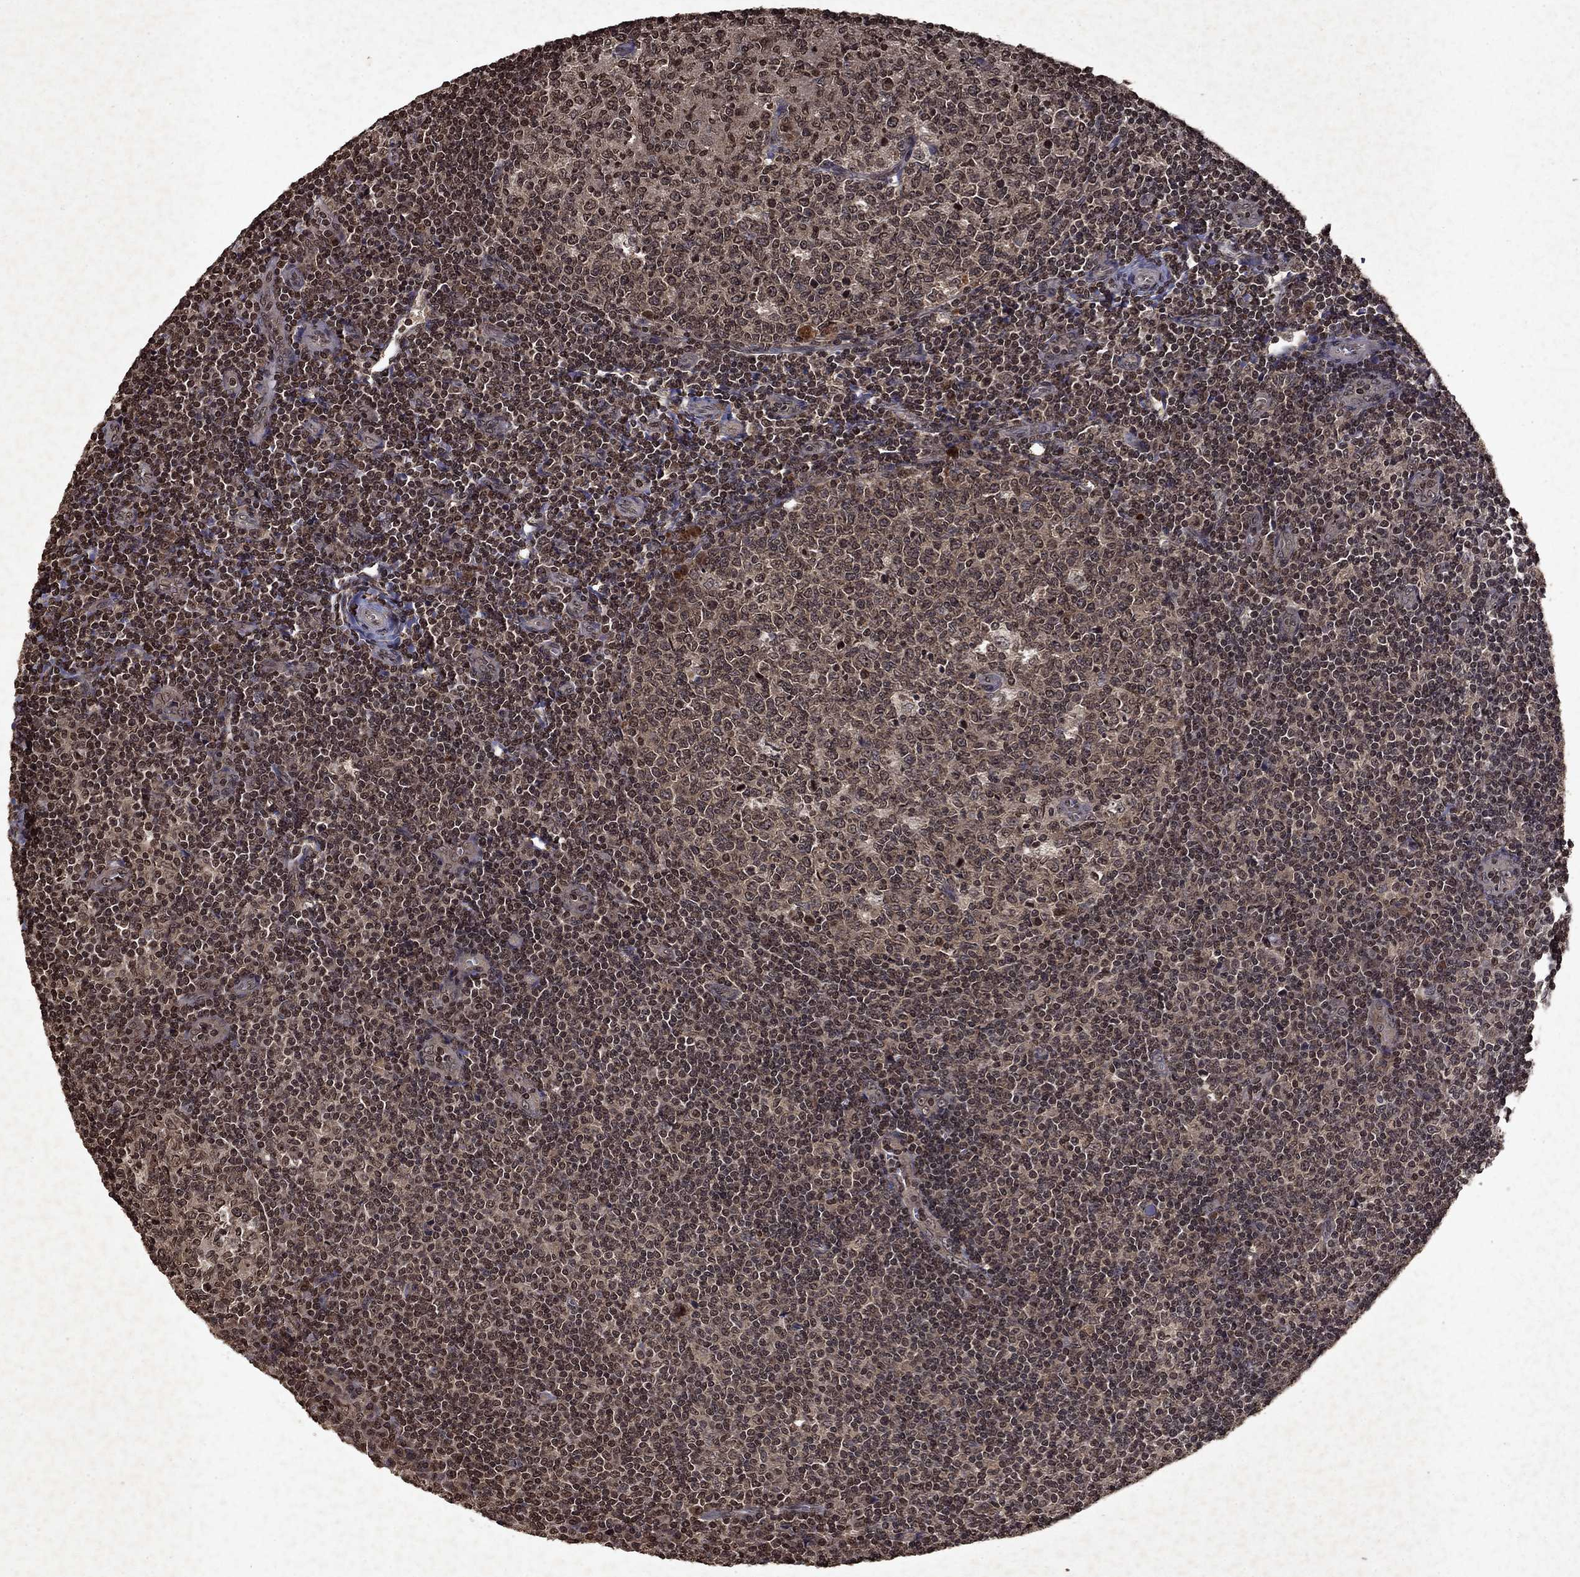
{"staining": {"intensity": "weak", "quantity": ">75%", "location": "cytoplasmic/membranous,nuclear"}, "tissue": "tonsil", "cell_type": "Germinal center cells", "image_type": "normal", "snomed": [{"axis": "morphology", "description": "Normal tissue, NOS"}, {"axis": "topography", "description": "Tonsil"}], "caption": "Immunohistochemical staining of unremarkable tonsil exhibits weak cytoplasmic/membranous,nuclear protein expression in approximately >75% of germinal center cells. The protein of interest is shown in brown color, while the nuclei are stained blue.", "gene": "PIN4", "patient": {"sex": "female", "age": 13}}